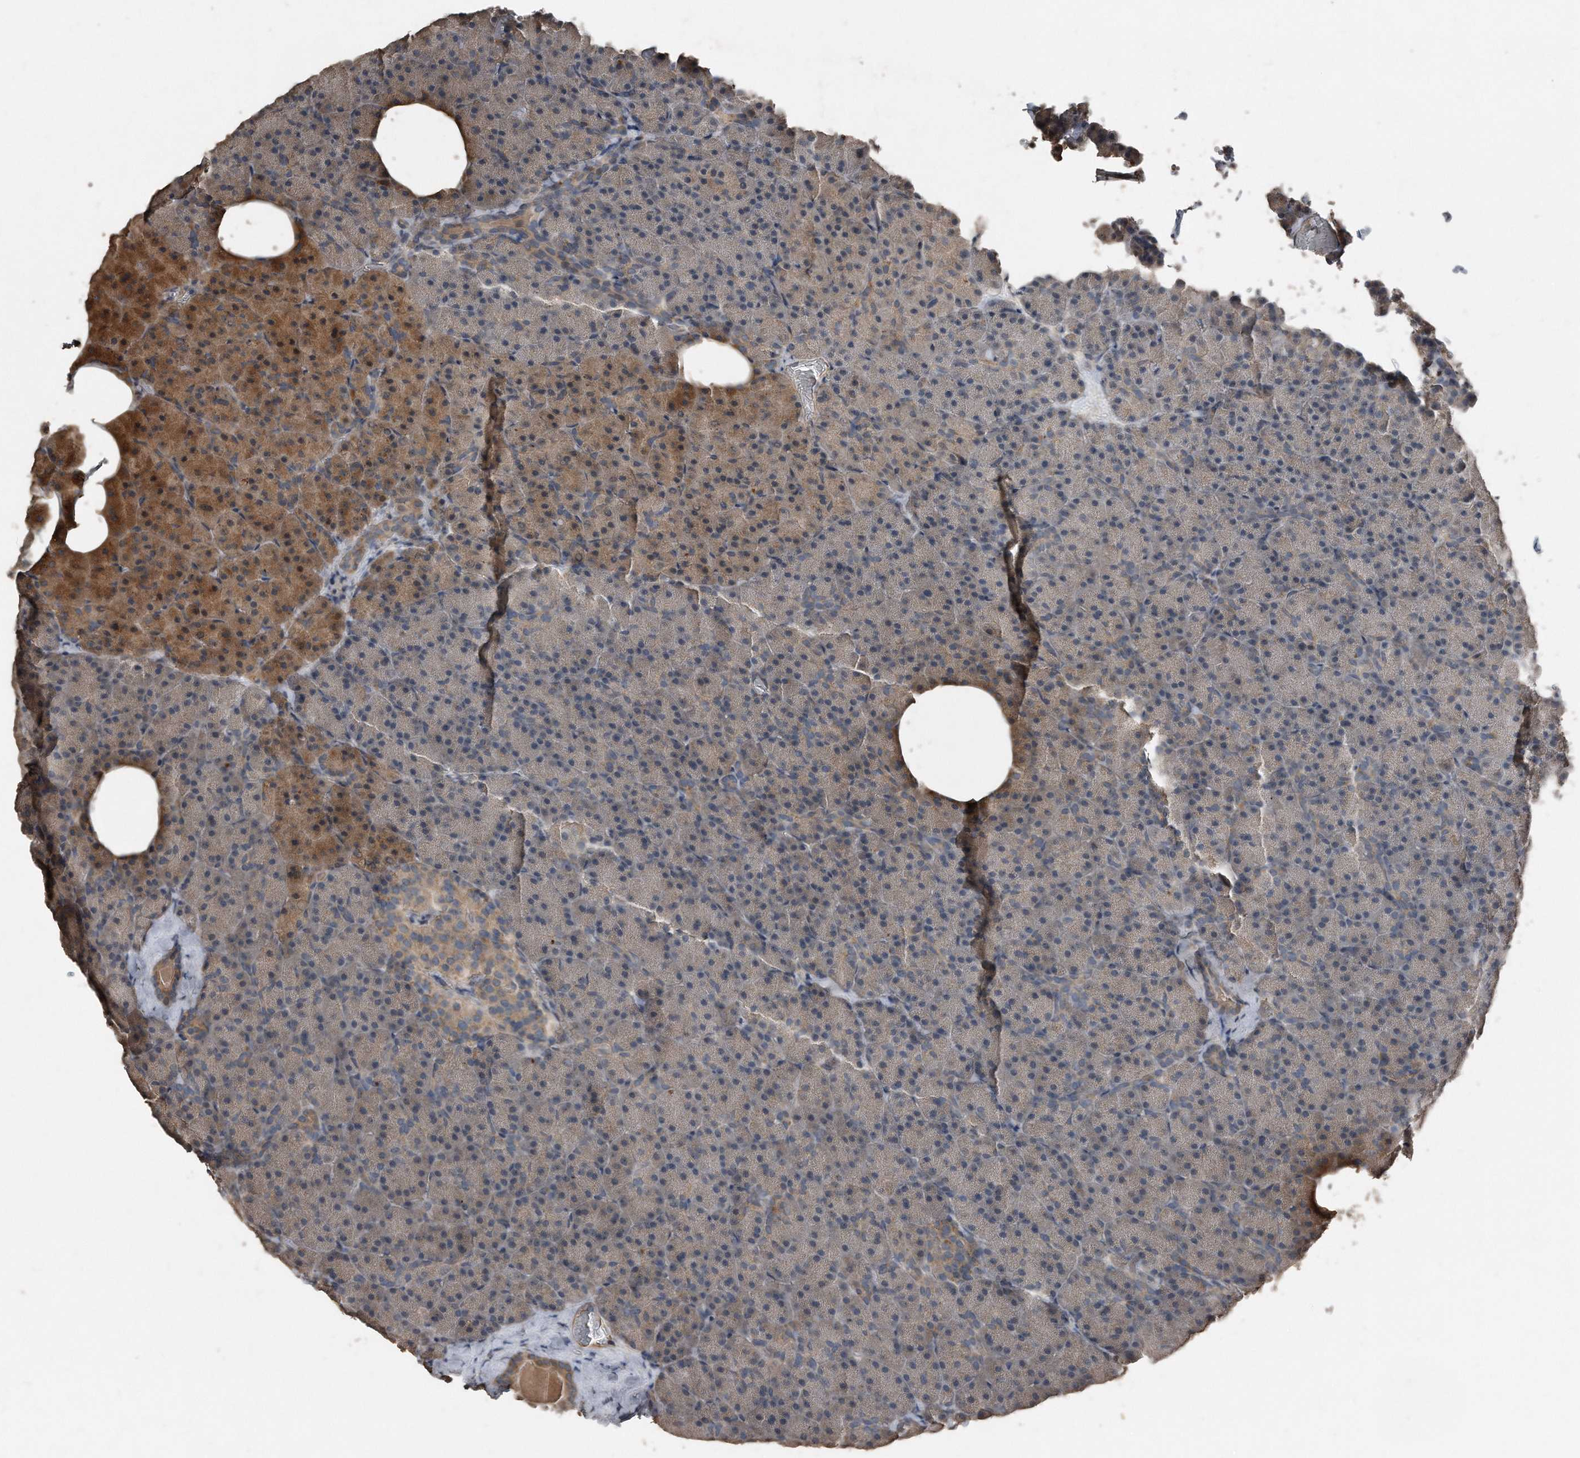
{"staining": {"intensity": "moderate", "quantity": "<25%", "location": "cytoplasmic/membranous"}, "tissue": "pancreas", "cell_type": "Exocrine glandular cells", "image_type": "normal", "snomed": [{"axis": "morphology", "description": "Normal tissue, NOS"}, {"axis": "morphology", "description": "Carcinoid, malignant, NOS"}, {"axis": "topography", "description": "Pancreas"}], "caption": "Immunohistochemical staining of normal human pancreas demonstrates moderate cytoplasmic/membranous protein staining in approximately <25% of exocrine glandular cells.", "gene": "ANKRD10", "patient": {"sex": "female", "age": 35}}